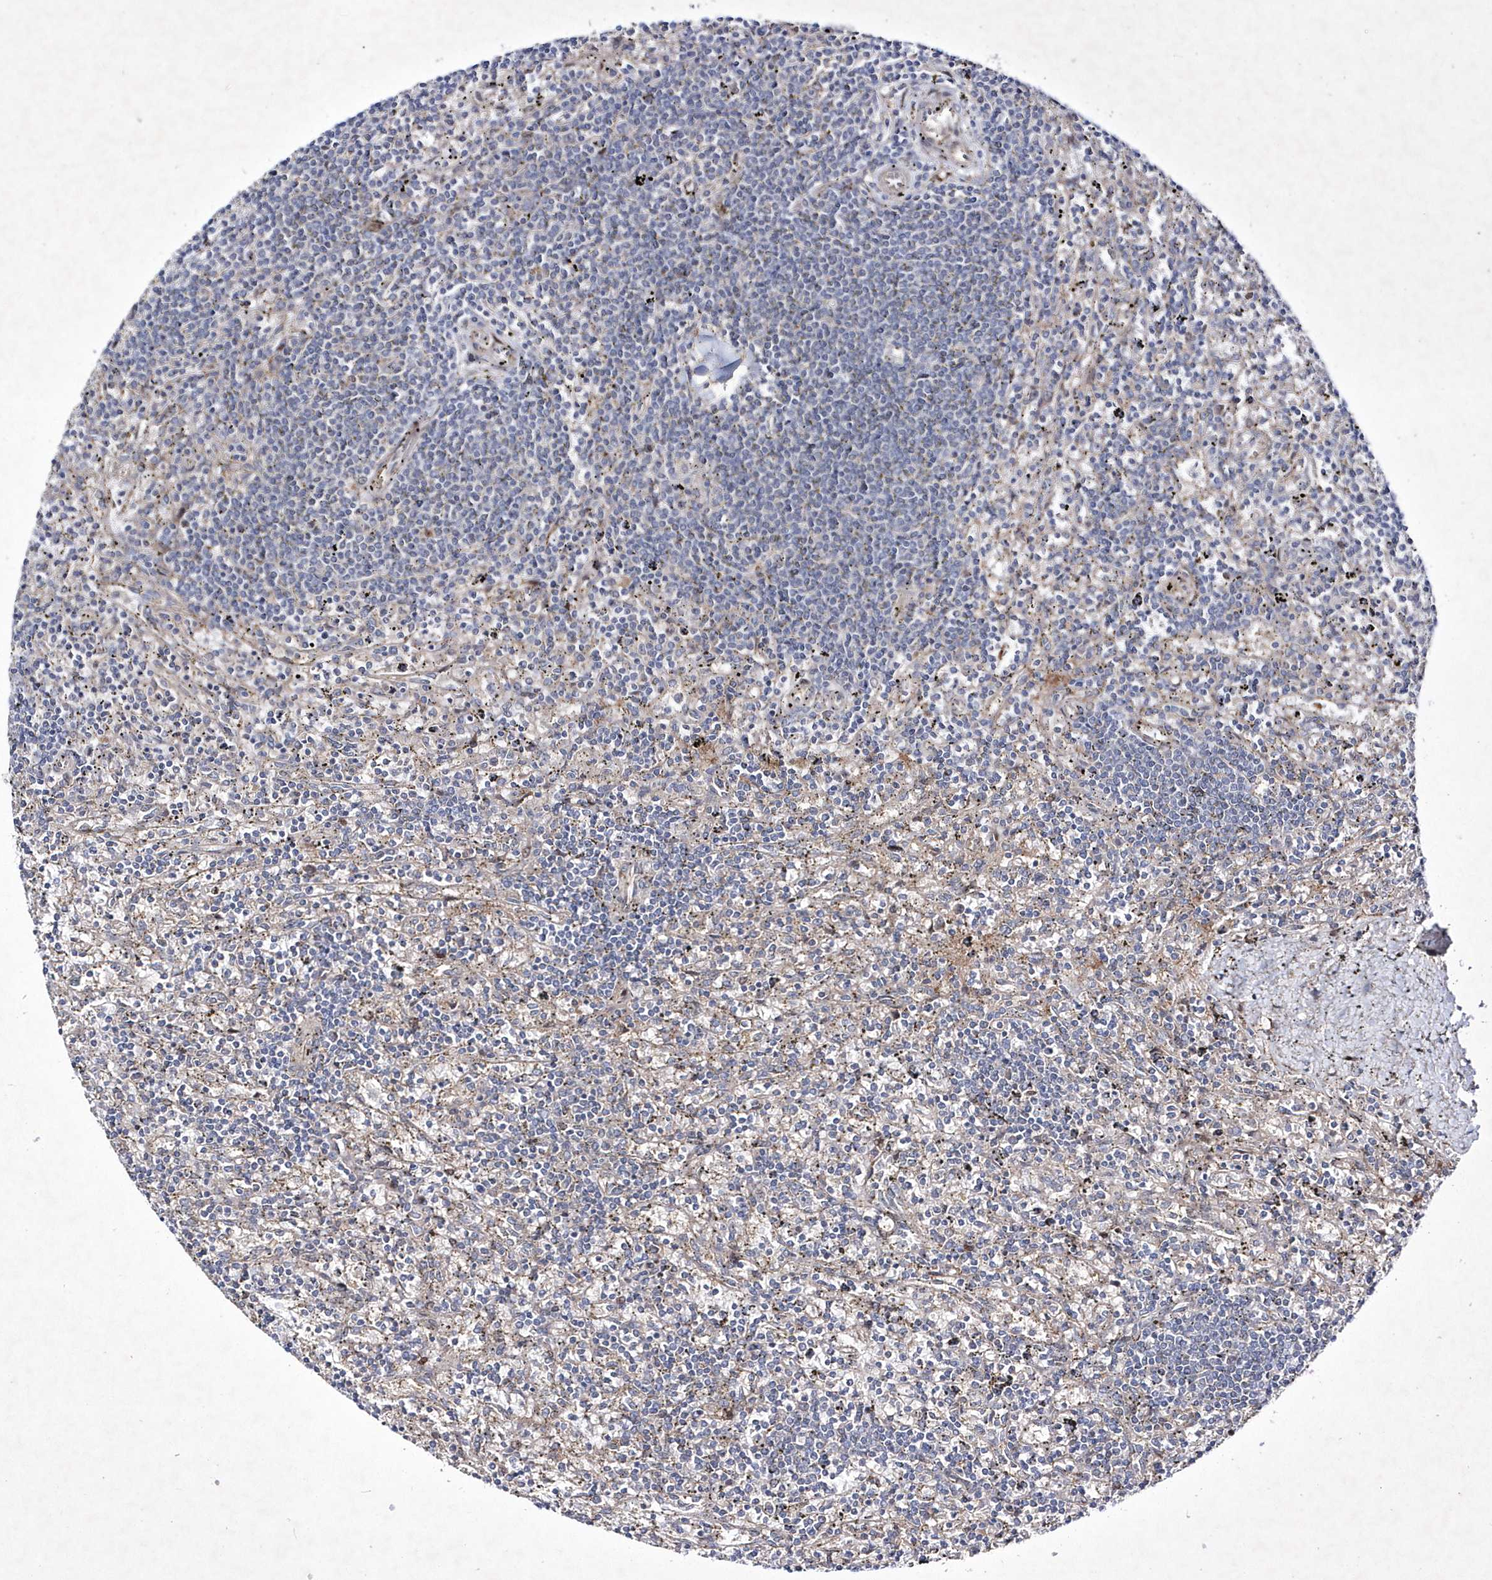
{"staining": {"intensity": "negative", "quantity": "none", "location": "none"}, "tissue": "lymphoma", "cell_type": "Tumor cells", "image_type": "cancer", "snomed": [{"axis": "morphology", "description": "Malignant lymphoma, non-Hodgkin's type, Low grade"}, {"axis": "topography", "description": "Spleen"}], "caption": "Immunohistochemical staining of human lymphoma shows no significant expression in tumor cells. Brightfield microscopy of immunohistochemistry stained with DAB (brown) and hematoxylin (blue), captured at high magnification.", "gene": "DSPP", "patient": {"sex": "male", "age": 76}}